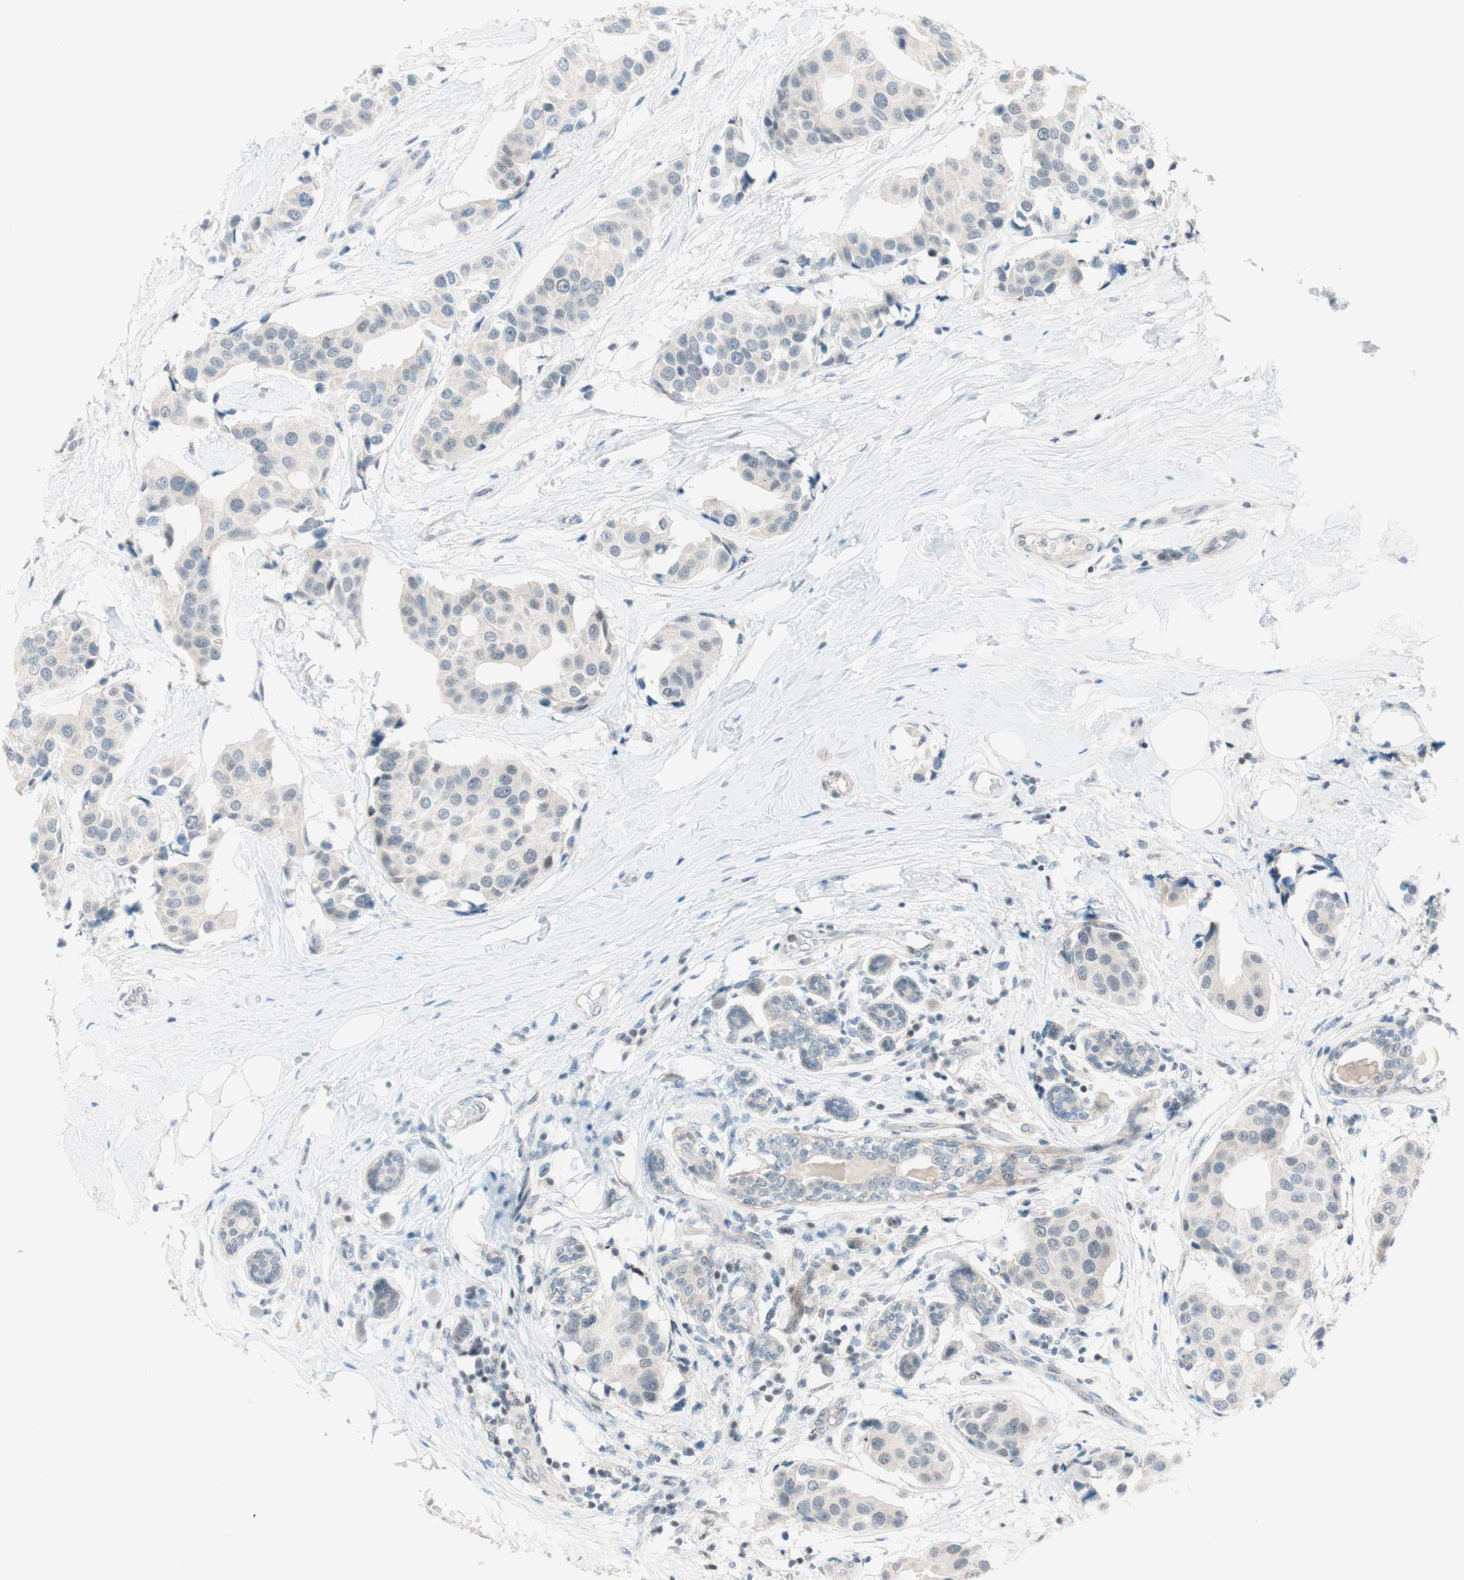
{"staining": {"intensity": "weak", "quantity": "<25%", "location": "cytoplasmic/membranous"}, "tissue": "breast cancer", "cell_type": "Tumor cells", "image_type": "cancer", "snomed": [{"axis": "morphology", "description": "Normal tissue, NOS"}, {"axis": "morphology", "description": "Duct carcinoma"}, {"axis": "topography", "description": "Breast"}], "caption": "IHC photomicrograph of breast intraductal carcinoma stained for a protein (brown), which shows no expression in tumor cells. The staining is performed using DAB (3,3'-diaminobenzidine) brown chromogen with nuclei counter-stained in using hematoxylin.", "gene": "JPH1", "patient": {"sex": "female", "age": 39}}